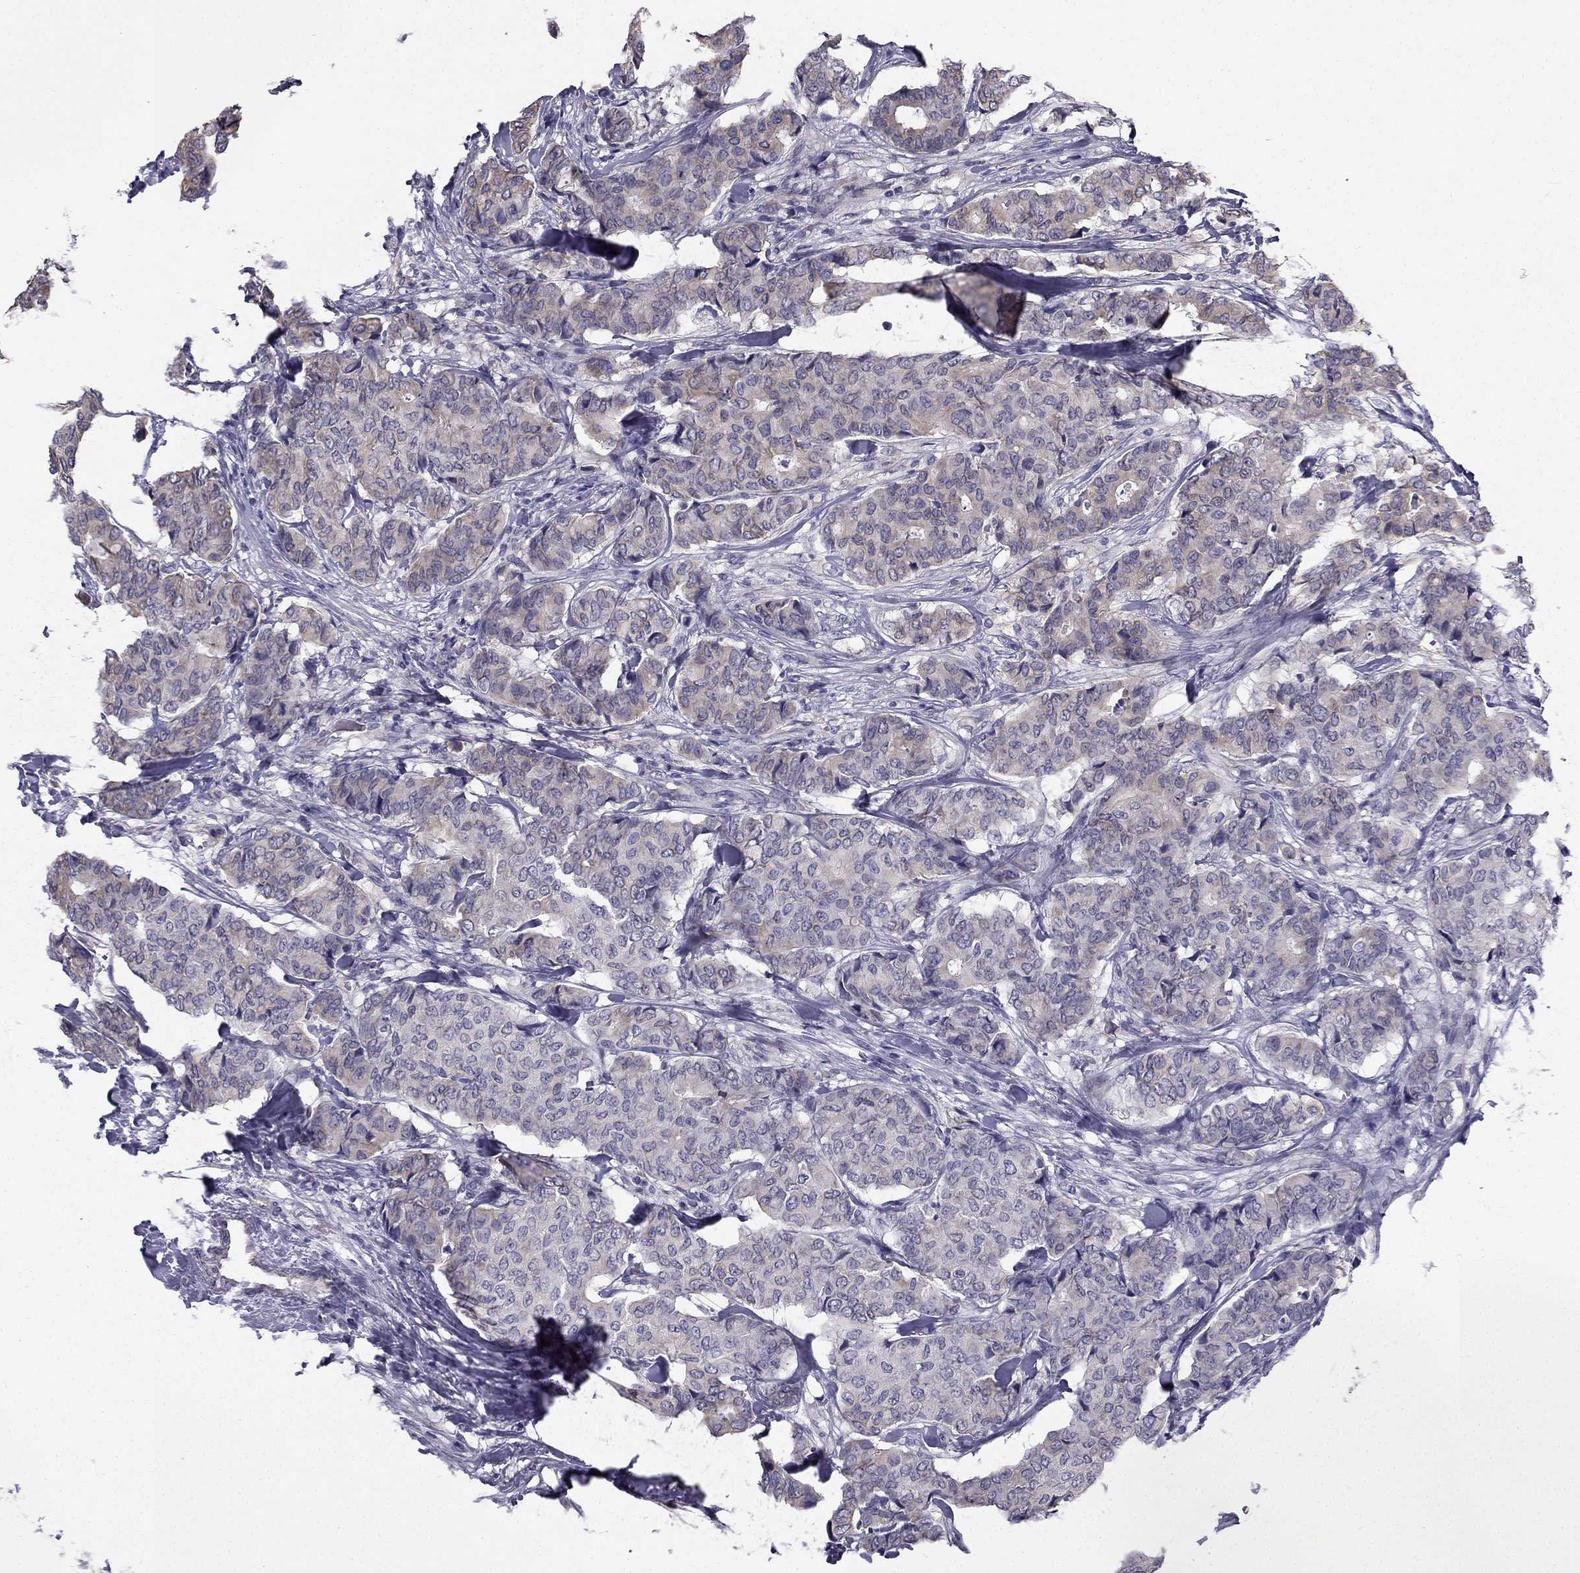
{"staining": {"intensity": "weak", "quantity": ">75%", "location": "cytoplasmic/membranous"}, "tissue": "breast cancer", "cell_type": "Tumor cells", "image_type": "cancer", "snomed": [{"axis": "morphology", "description": "Duct carcinoma"}, {"axis": "topography", "description": "Breast"}], "caption": "Weak cytoplasmic/membranous protein positivity is appreciated in about >75% of tumor cells in breast infiltrating ductal carcinoma.", "gene": "CCDC40", "patient": {"sex": "female", "age": 75}}